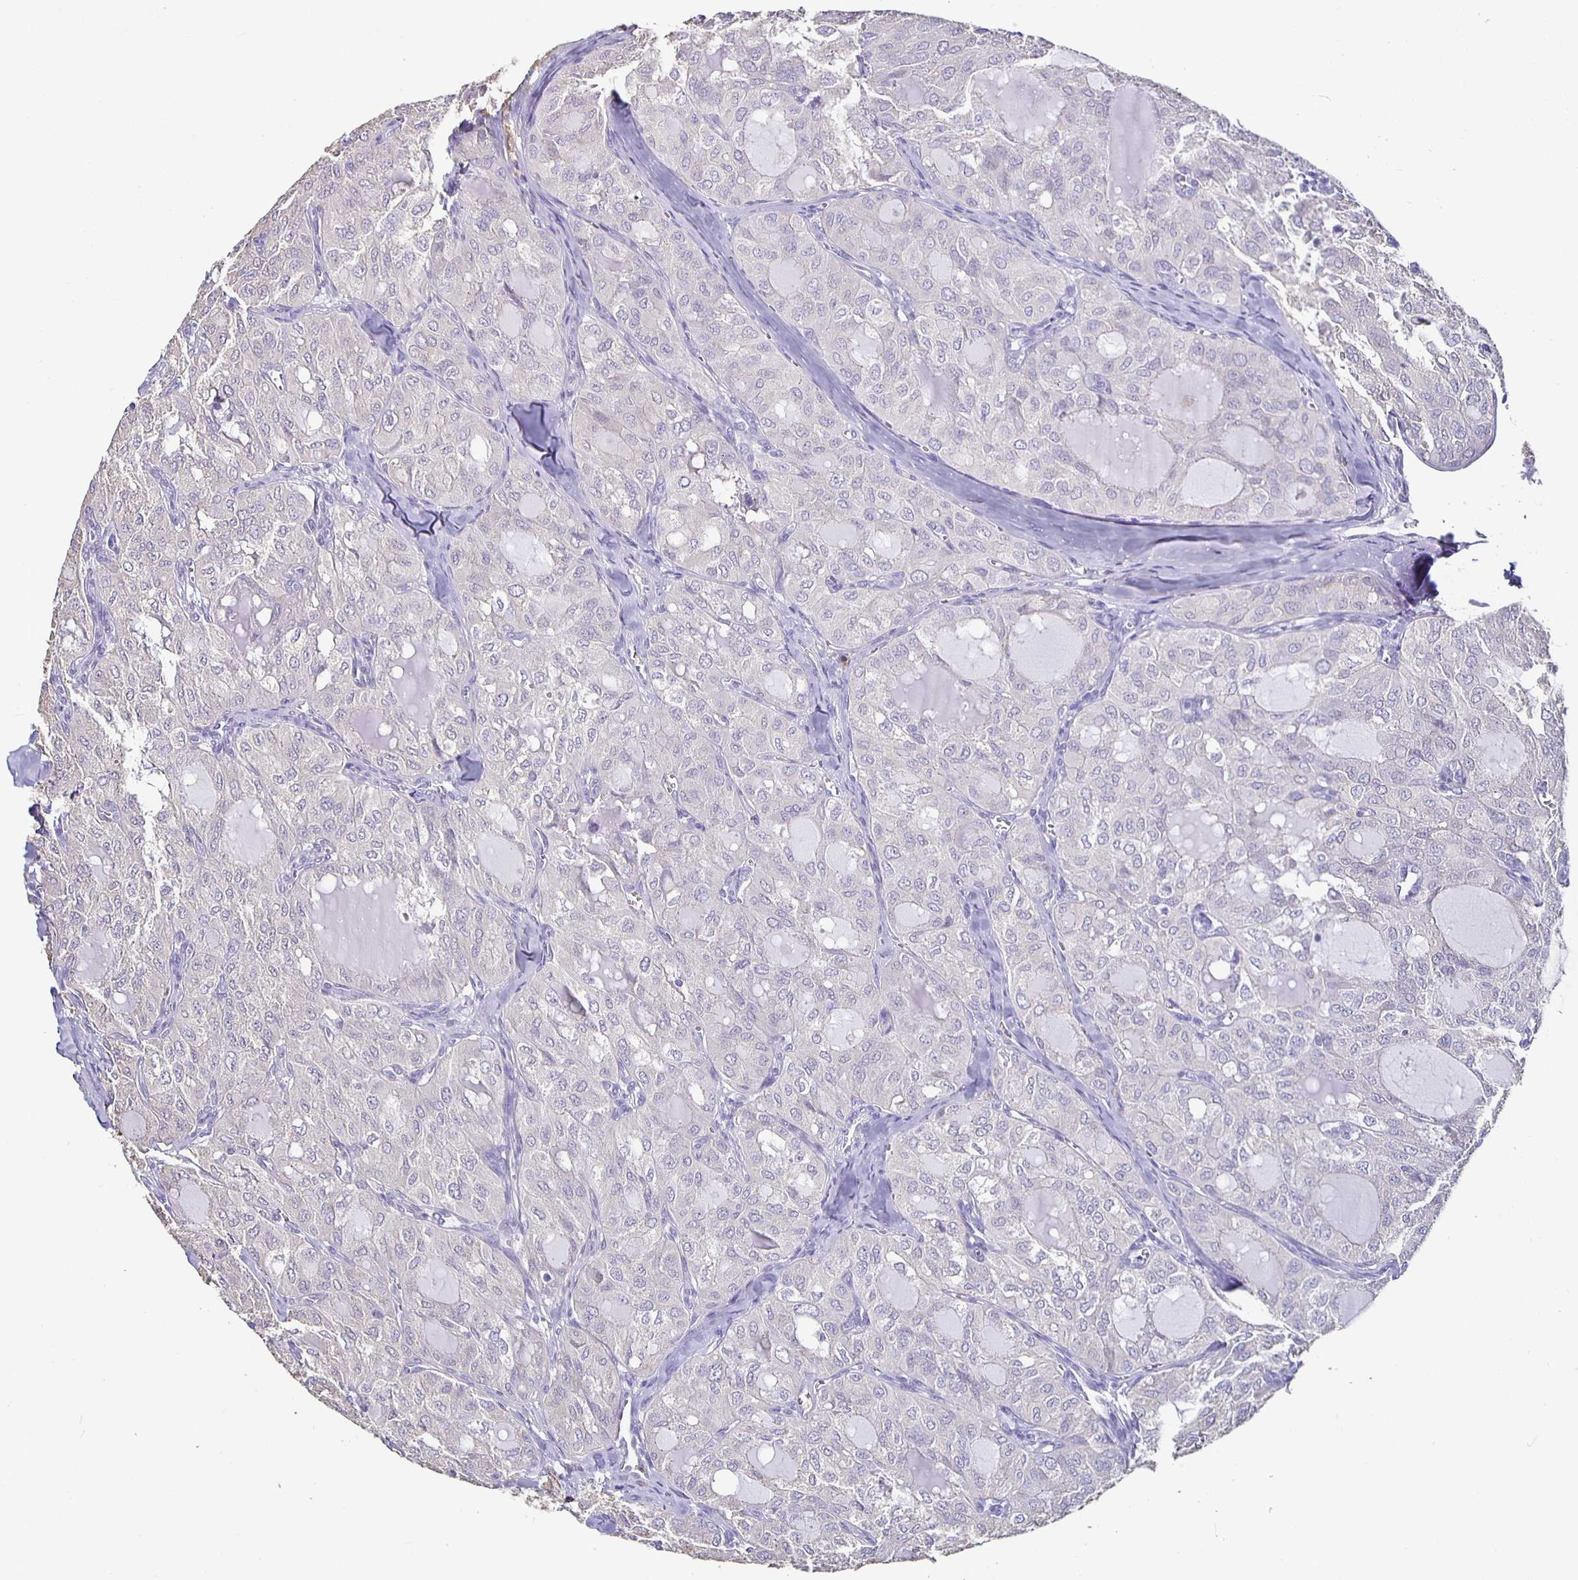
{"staining": {"intensity": "negative", "quantity": "none", "location": "none"}, "tissue": "thyroid cancer", "cell_type": "Tumor cells", "image_type": "cancer", "snomed": [{"axis": "morphology", "description": "Follicular adenoma carcinoma, NOS"}, {"axis": "topography", "description": "Thyroid gland"}], "caption": "The micrograph shows no significant staining in tumor cells of thyroid cancer (follicular adenoma carcinoma). (DAB IHC, high magnification).", "gene": "GPX4", "patient": {"sex": "male", "age": 75}}